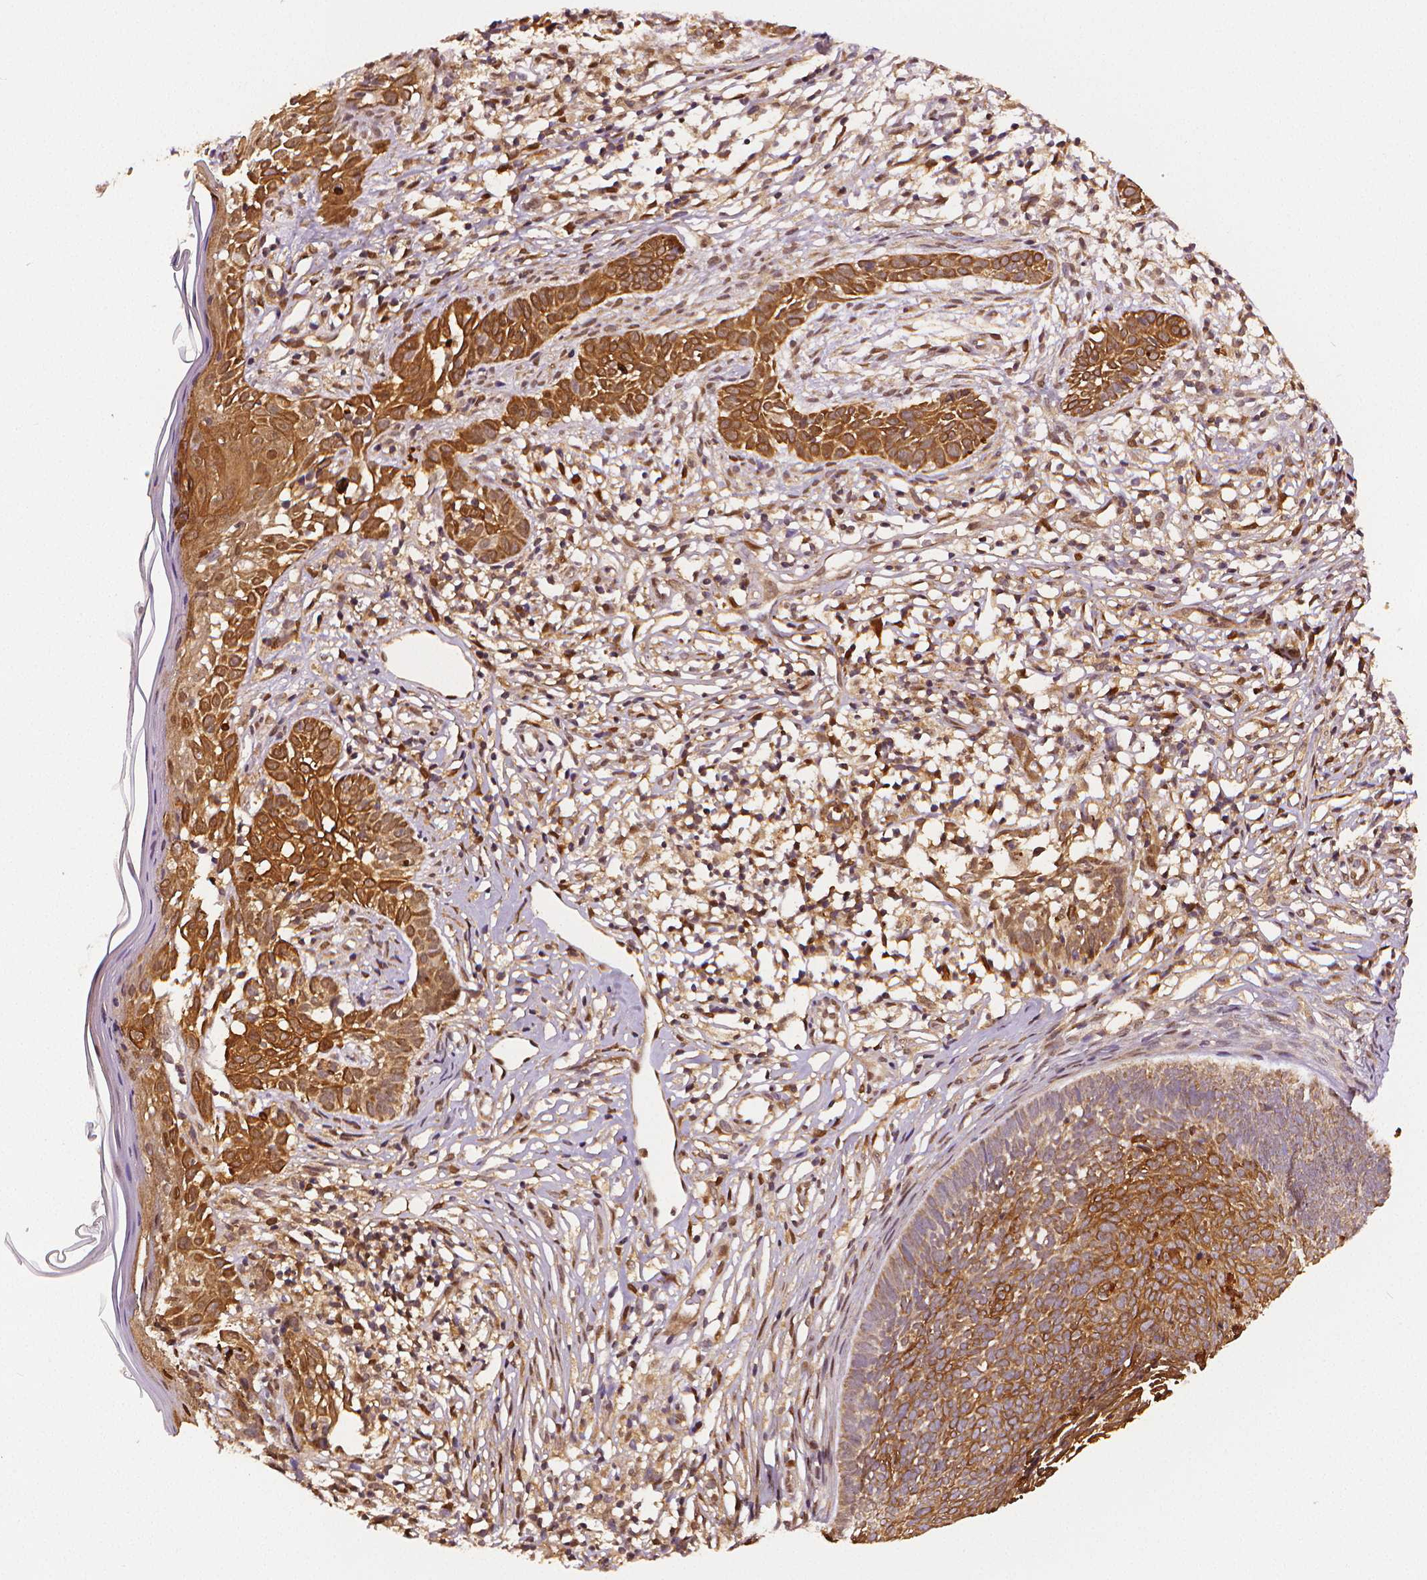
{"staining": {"intensity": "moderate", "quantity": ">75%", "location": "cytoplasmic/membranous"}, "tissue": "skin cancer", "cell_type": "Tumor cells", "image_type": "cancer", "snomed": [{"axis": "morphology", "description": "Basal cell carcinoma"}, {"axis": "topography", "description": "Skin"}], "caption": "Tumor cells exhibit medium levels of moderate cytoplasmic/membranous staining in about >75% of cells in skin cancer (basal cell carcinoma). The staining was performed using DAB, with brown indicating positive protein expression. Nuclei are stained blue with hematoxylin.", "gene": "STAT3", "patient": {"sex": "male", "age": 85}}